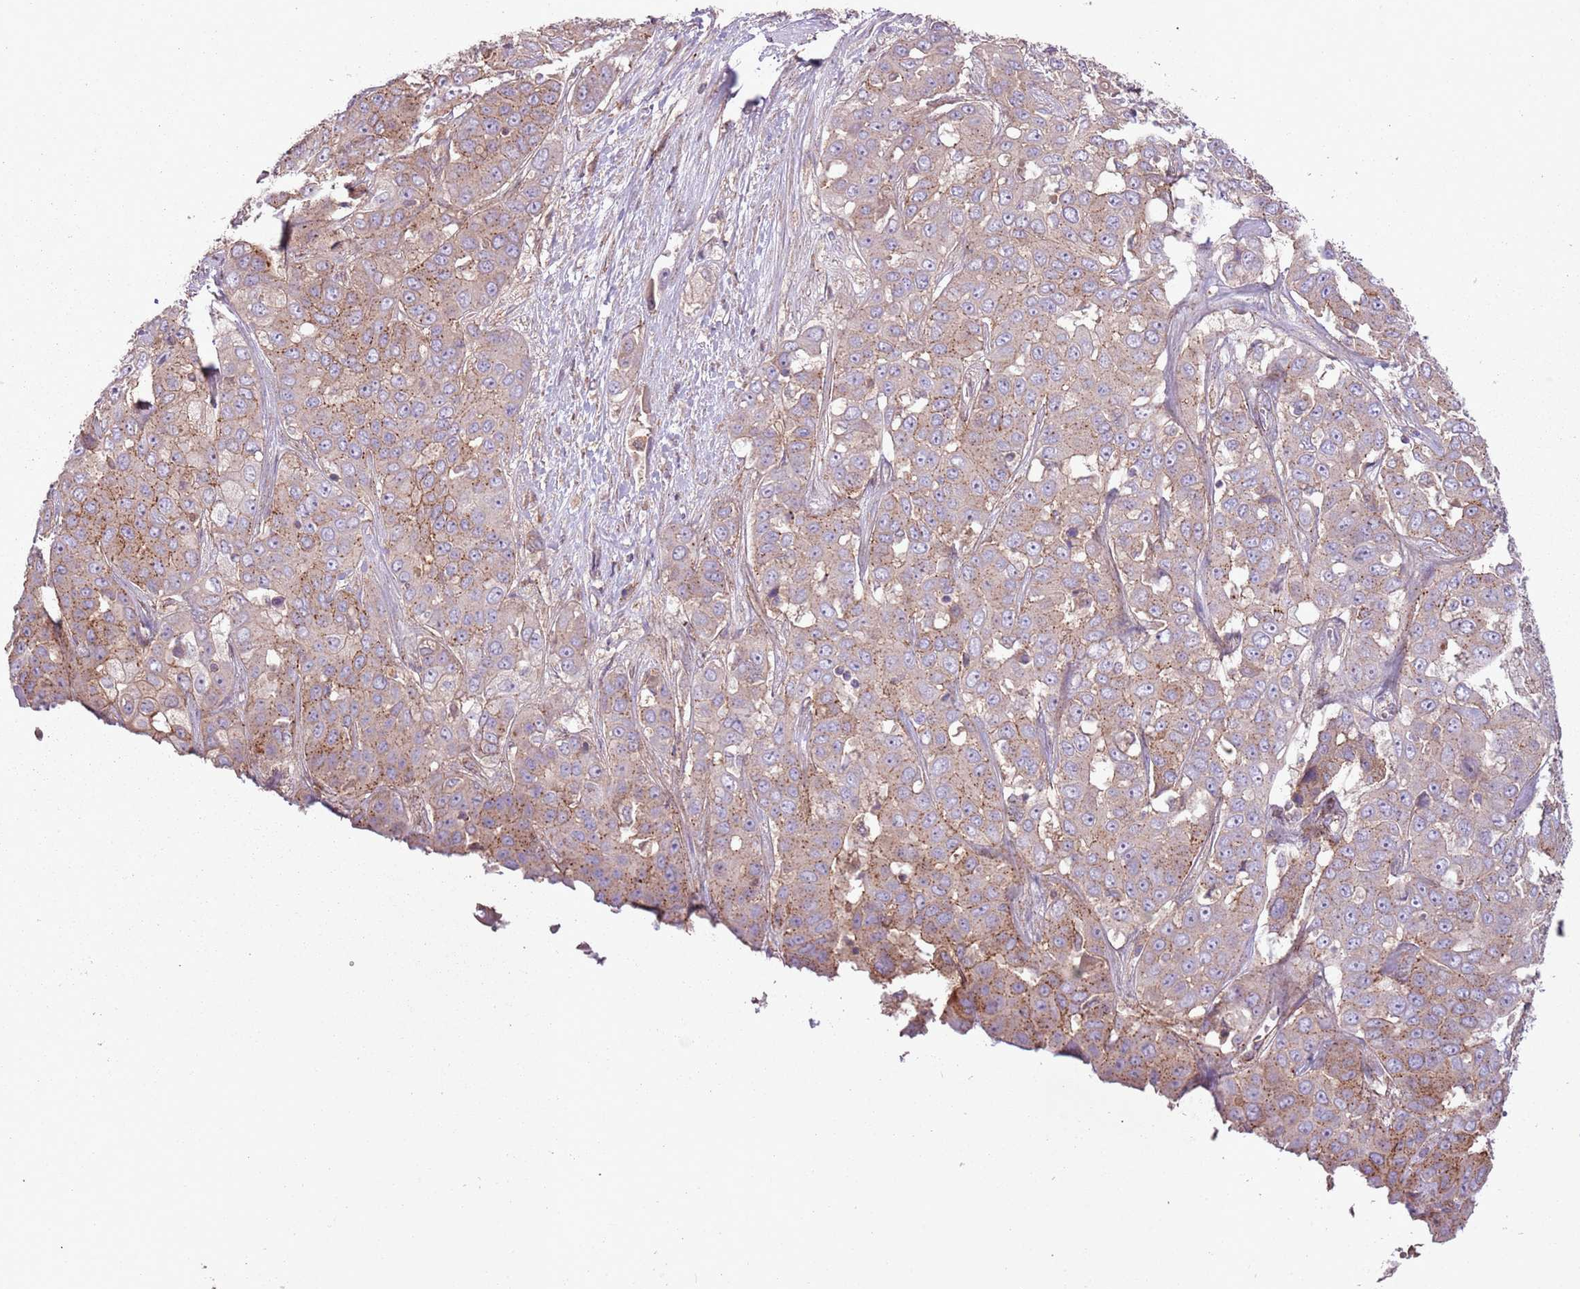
{"staining": {"intensity": "moderate", "quantity": "25%-75%", "location": "cytoplasmic/membranous"}, "tissue": "liver cancer", "cell_type": "Tumor cells", "image_type": "cancer", "snomed": [{"axis": "morphology", "description": "Cholangiocarcinoma"}, {"axis": "topography", "description": "Liver"}], "caption": "This image demonstrates liver cancer (cholangiocarcinoma) stained with immunohistochemistry (IHC) to label a protein in brown. The cytoplasmic/membranous of tumor cells show moderate positivity for the protein. Nuclei are counter-stained blue.", "gene": "ANKRD24", "patient": {"sex": "female", "age": 52}}